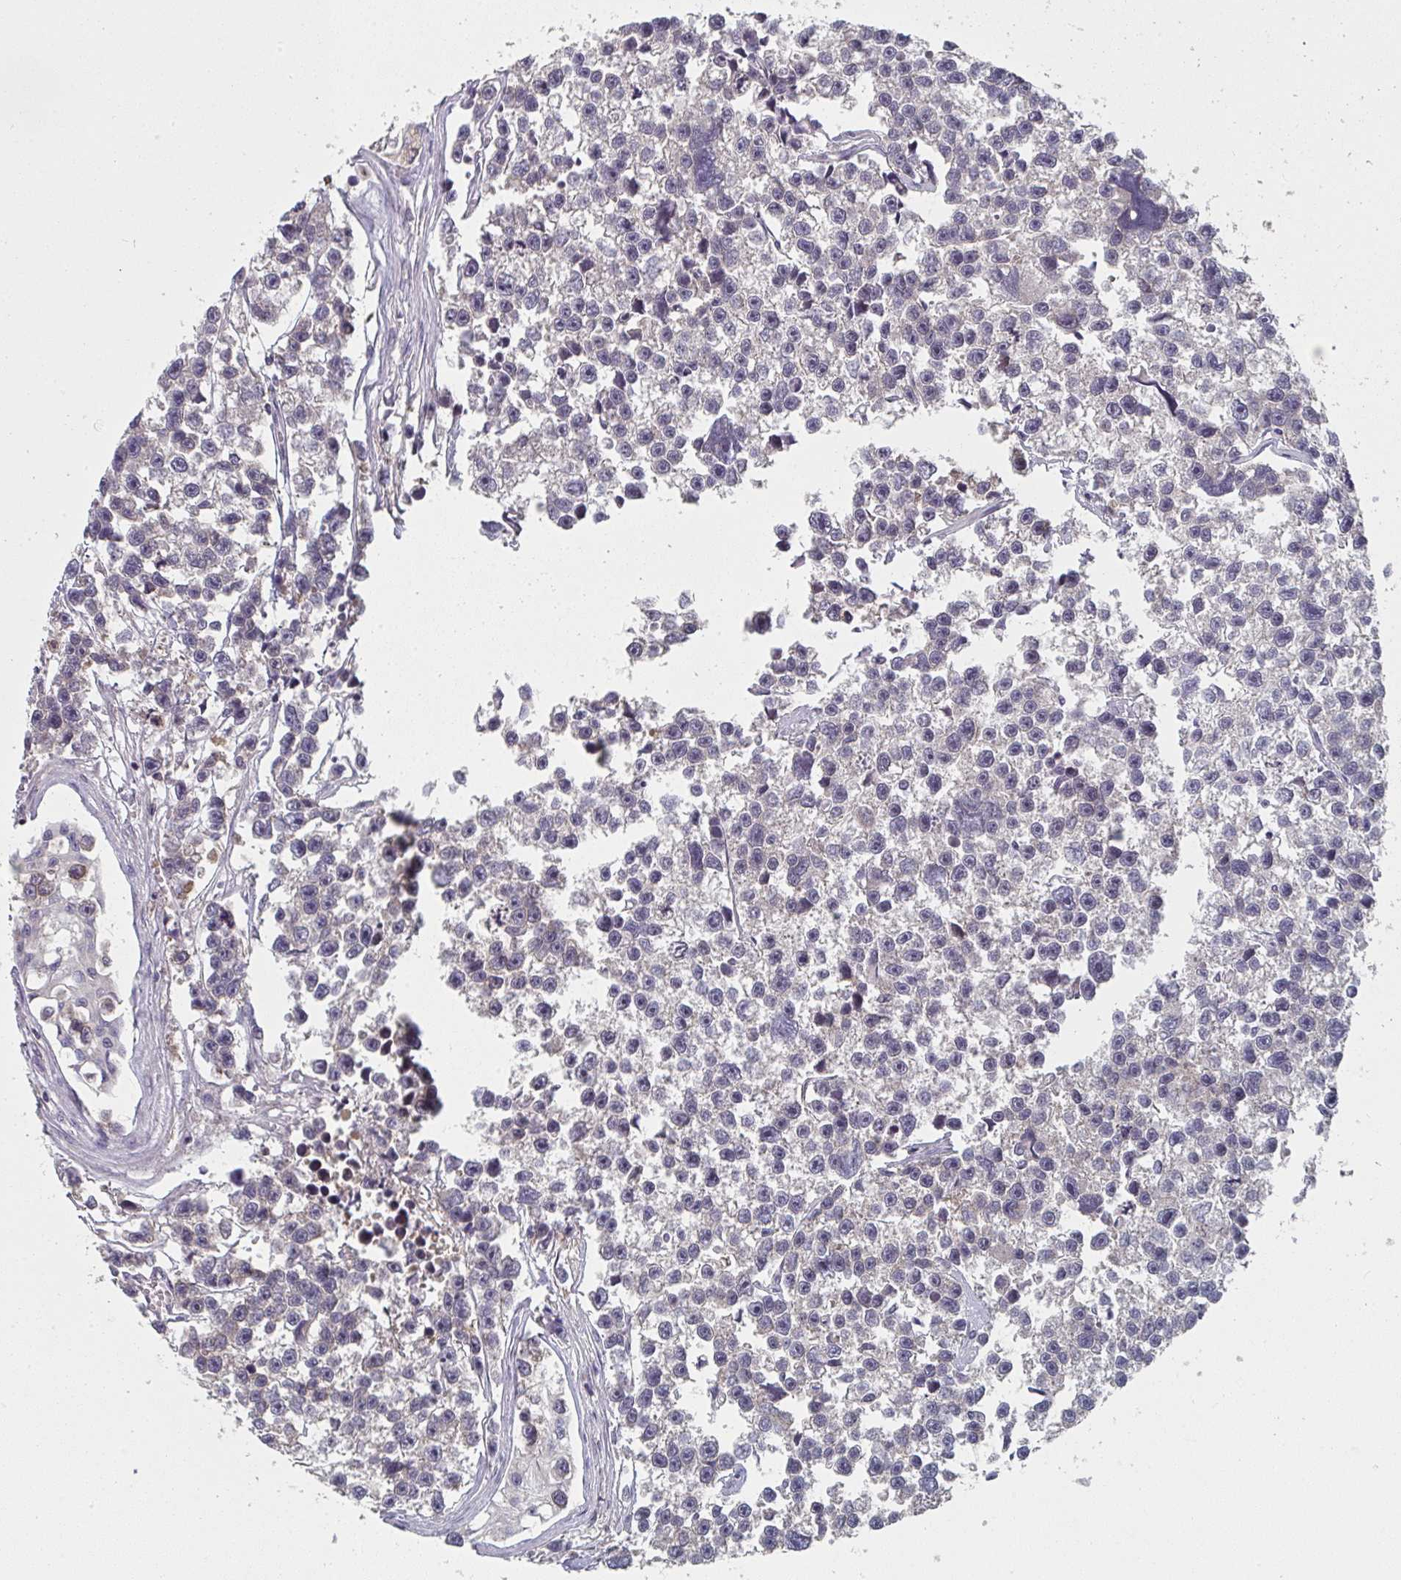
{"staining": {"intensity": "negative", "quantity": "none", "location": "none"}, "tissue": "testis cancer", "cell_type": "Tumor cells", "image_type": "cancer", "snomed": [{"axis": "morphology", "description": "Seminoma, NOS"}, {"axis": "topography", "description": "Testis"}], "caption": "There is no significant positivity in tumor cells of testis seminoma.", "gene": "RANGRF", "patient": {"sex": "male", "age": 26}}